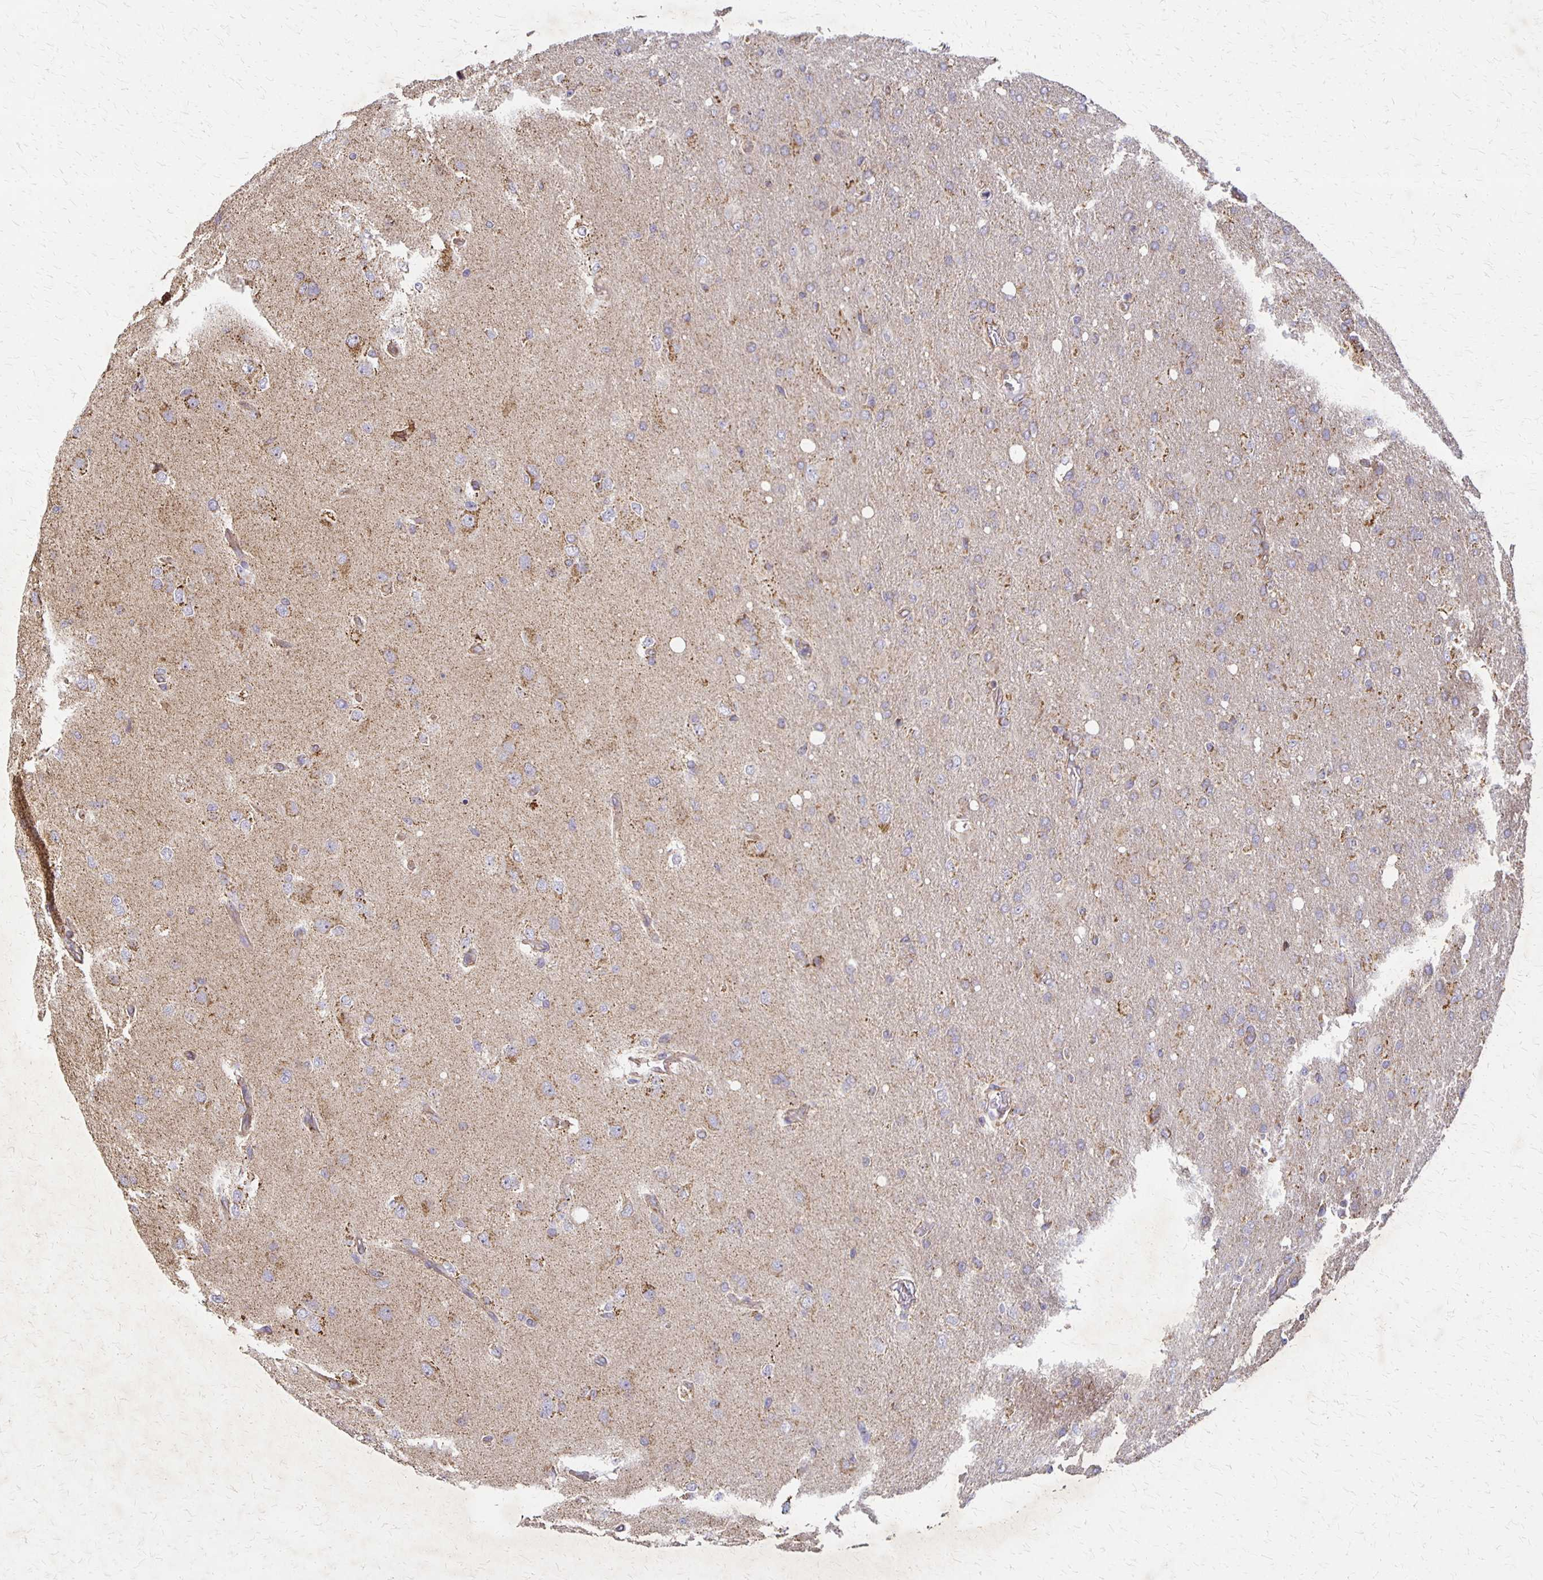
{"staining": {"intensity": "weak", "quantity": "<25%", "location": "cytoplasmic/membranous"}, "tissue": "glioma", "cell_type": "Tumor cells", "image_type": "cancer", "snomed": [{"axis": "morphology", "description": "Glioma, malignant, High grade"}, {"axis": "topography", "description": "Brain"}], "caption": "There is no significant positivity in tumor cells of glioma. (Stains: DAB immunohistochemistry with hematoxylin counter stain, Microscopy: brightfield microscopy at high magnification).", "gene": "EIF4EBP2", "patient": {"sex": "male", "age": 53}}